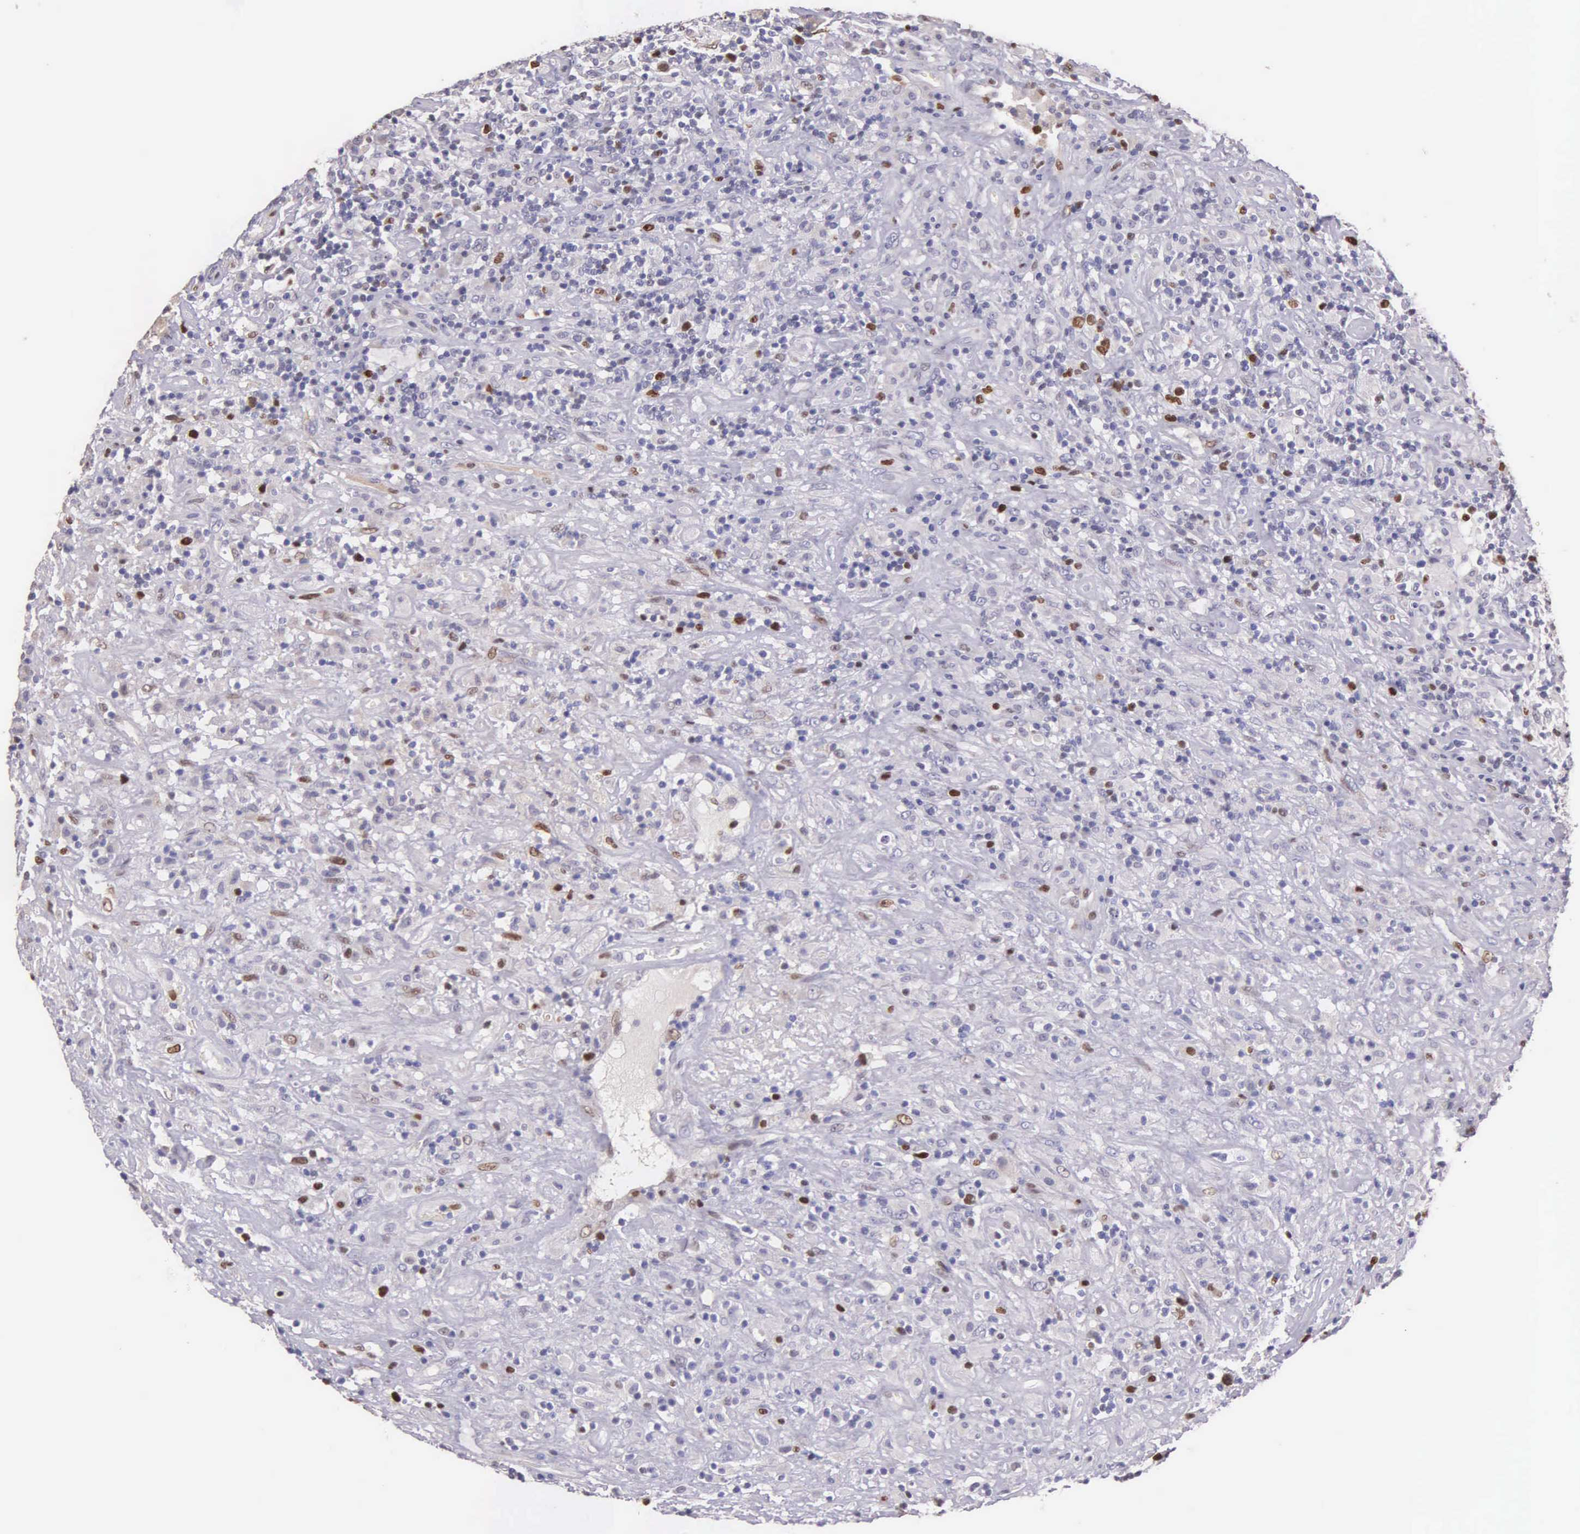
{"staining": {"intensity": "moderate", "quantity": "<25%", "location": "nuclear"}, "tissue": "lymphoma", "cell_type": "Tumor cells", "image_type": "cancer", "snomed": [{"axis": "morphology", "description": "Hodgkin's disease, NOS"}, {"axis": "topography", "description": "Lymph node"}], "caption": "Immunohistochemistry (DAB (3,3'-diaminobenzidine)) staining of human lymphoma reveals moderate nuclear protein positivity in approximately <25% of tumor cells. The staining was performed using DAB to visualize the protein expression in brown, while the nuclei were stained in blue with hematoxylin (Magnification: 20x).", "gene": "MCM5", "patient": {"sex": "male", "age": 46}}